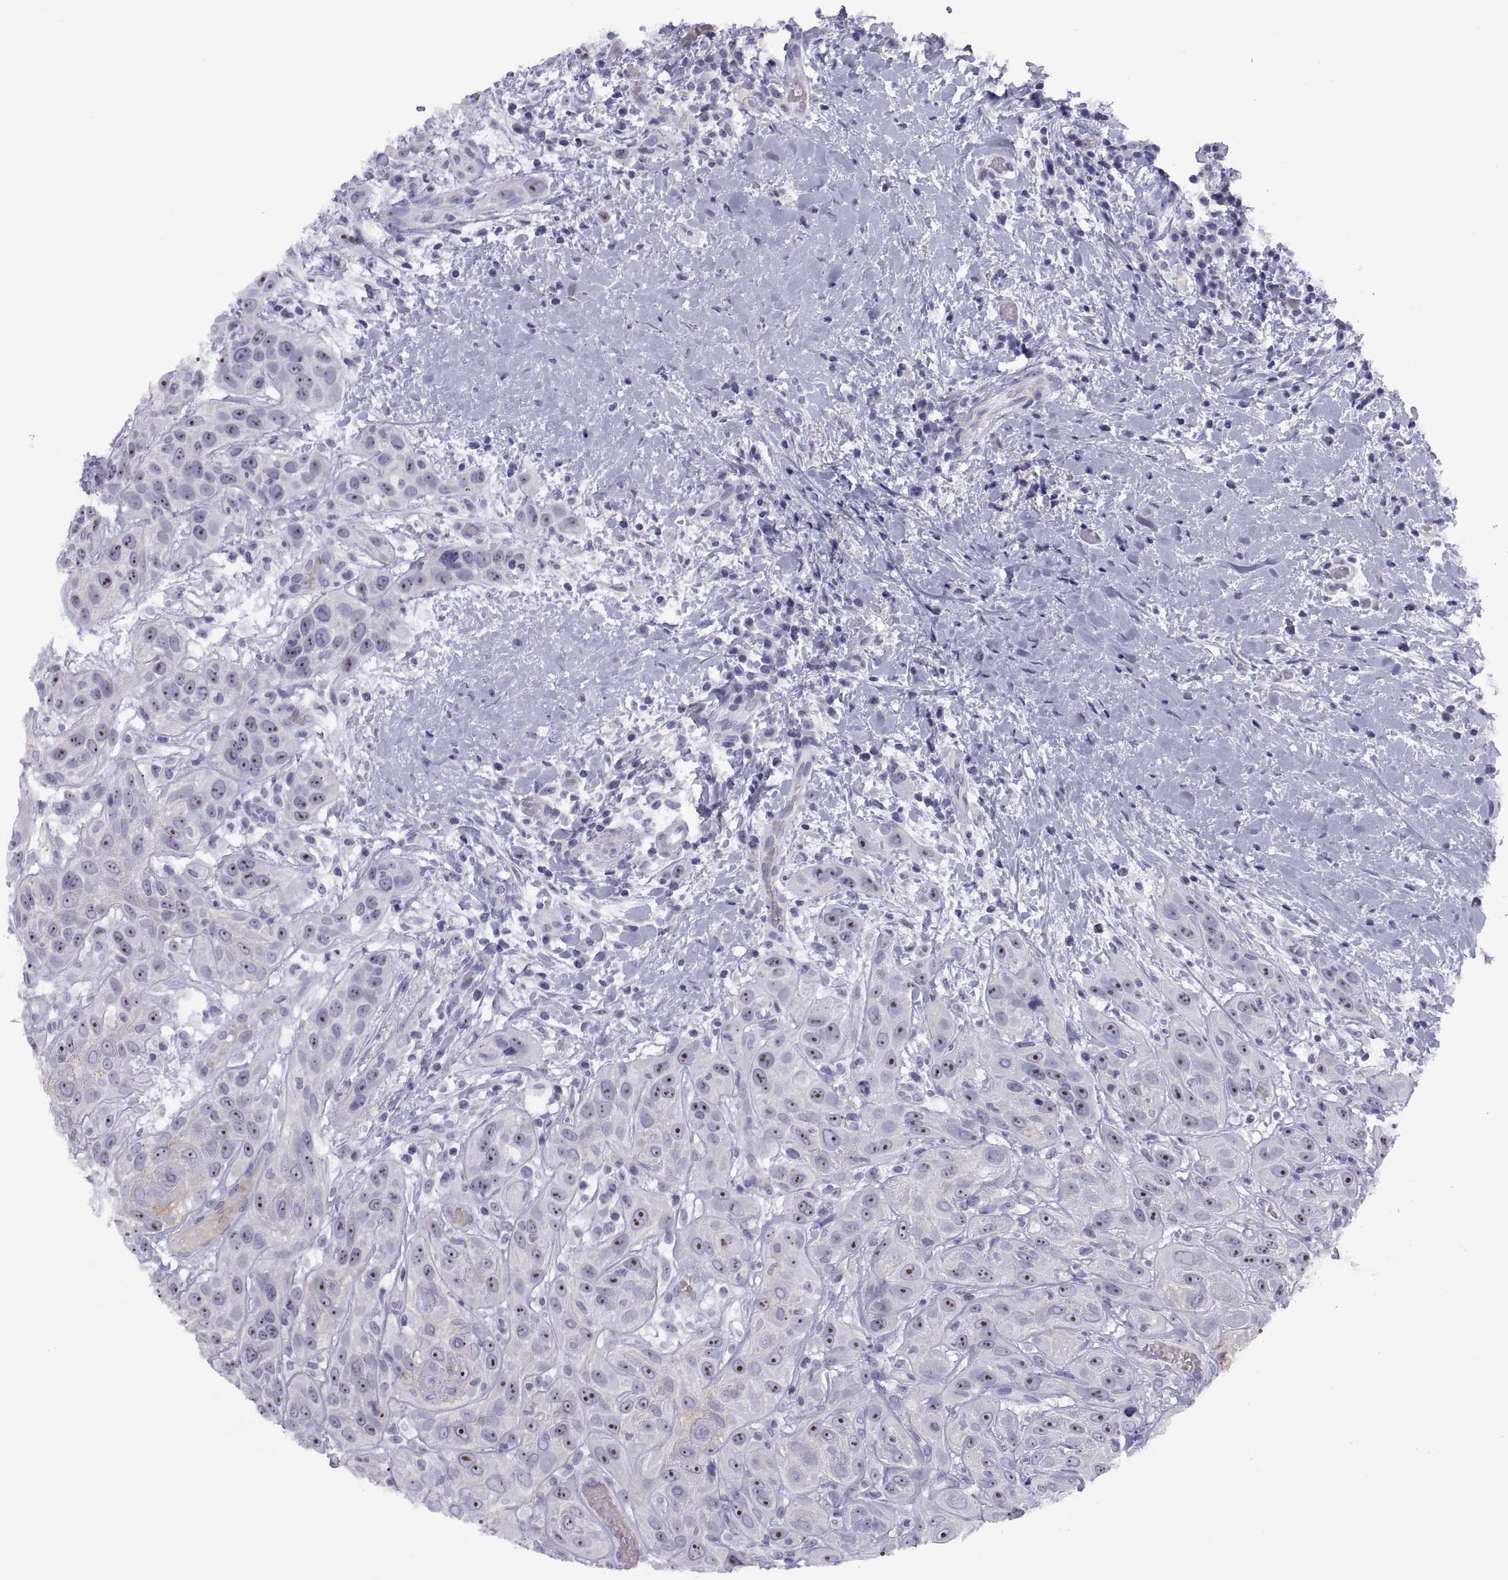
{"staining": {"intensity": "strong", "quantity": ">75%", "location": "nuclear"}, "tissue": "head and neck cancer", "cell_type": "Tumor cells", "image_type": "cancer", "snomed": [{"axis": "morphology", "description": "Normal tissue, NOS"}, {"axis": "morphology", "description": "Squamous cell carcinoma, NOS"}, {"axis": "topography", "description": "Oral tissue"}, {"axis": "topography", "description": "Salivary gland"}, {"axis": "topography", "description": "Head-Neck"}], "caption": "Head and neck squamous cell carcinoma tissue reveals strong nuclear expression in approximately >75% of tumor cells, visualized by immunohistochemistry. (Brightfield microscopy of DAB IHC at high magnification).", "gene": "VSX2", "patient": {"sex": "female", "age": 62}}